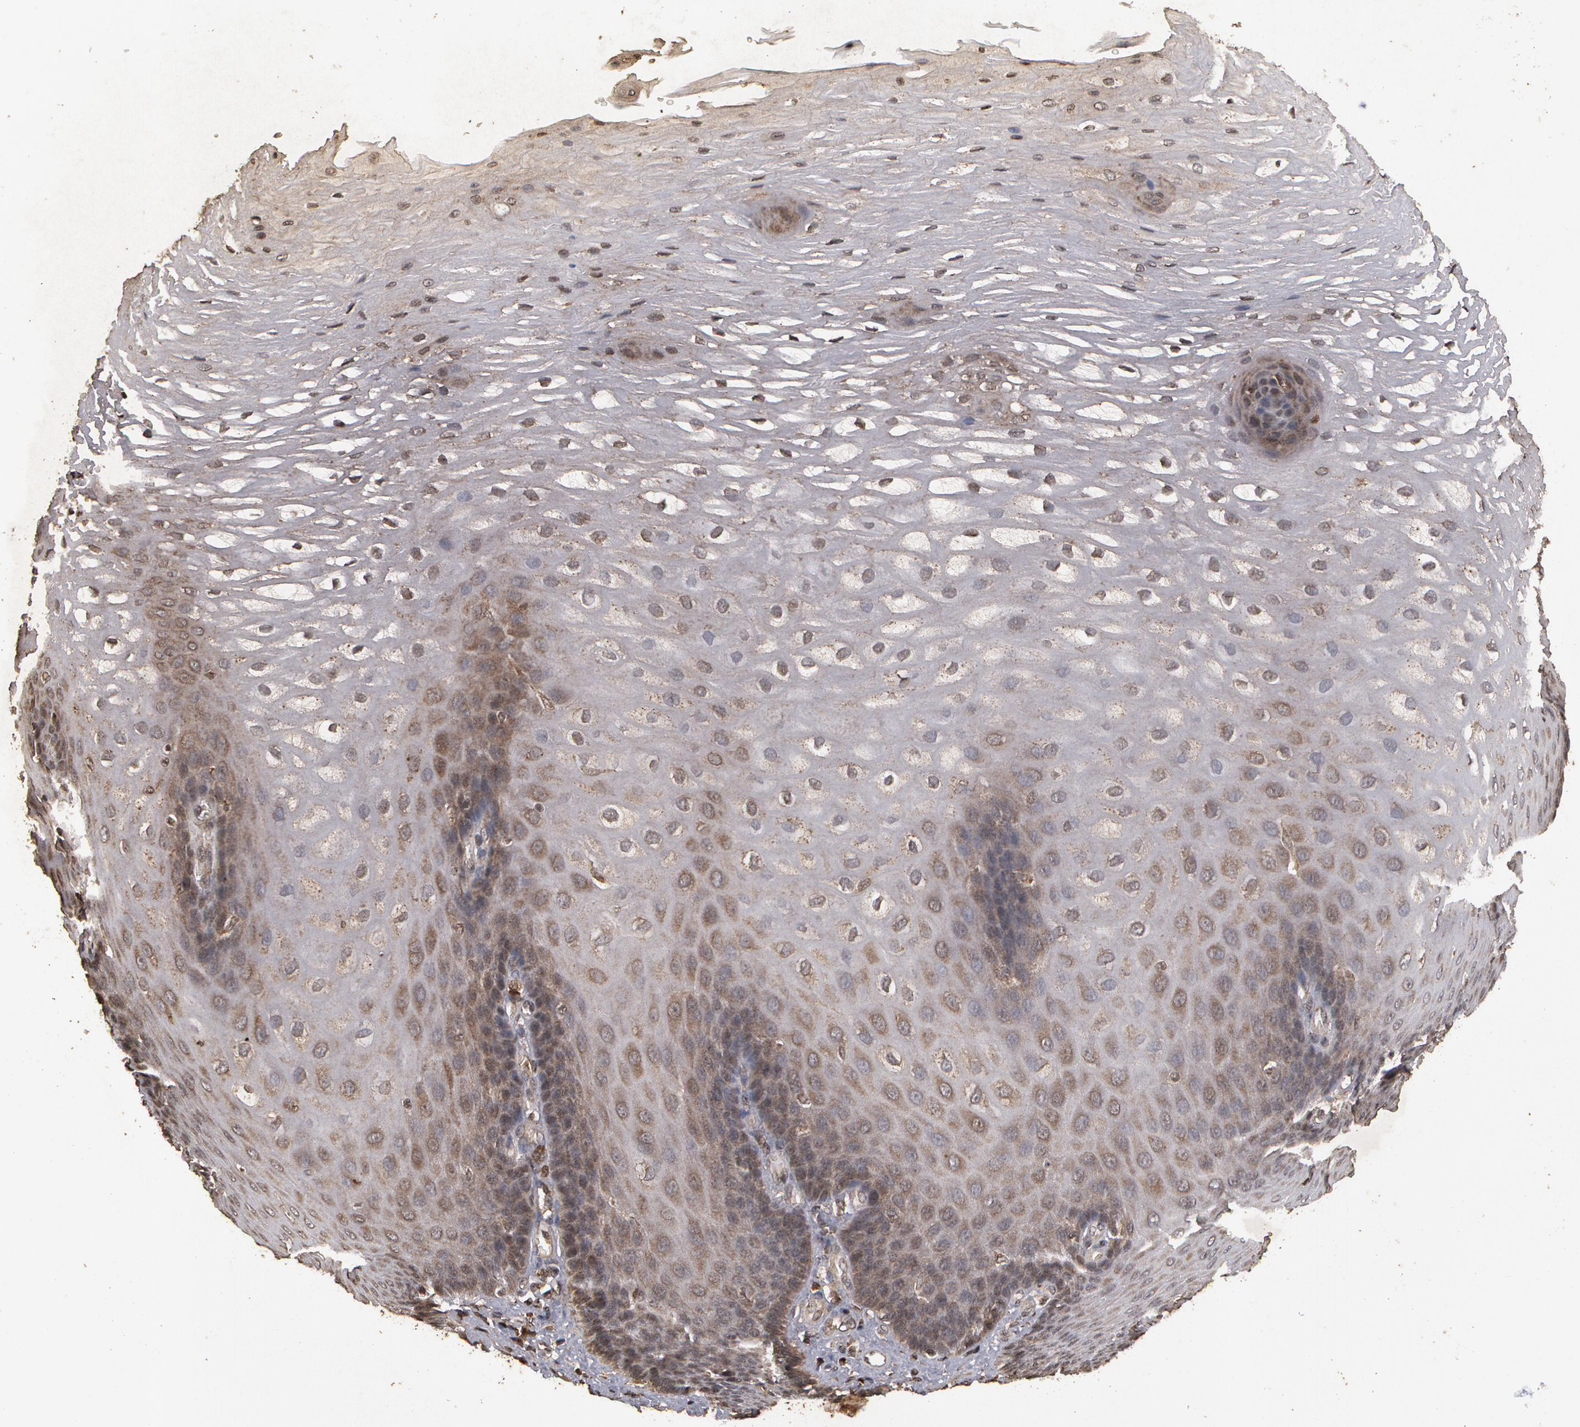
{"staining": {"intensity": "negative", "quantity": "none", "location": "none"}, "tissue": "esophagus", "cell_type": "Squamous epithelial cells", "image_type": "normal", "snomed": [{"axis": "morphology", "description": "Normal tissue, NOS"}, {"axis": "morphology", "description": "Adenocarcinoma, NOS"}, {"axis": "topography", "description": "Esophagus"}, {"axis": "topography", "description": "Stomach"}], "caption": "Immunohistochemistry histopathology image of benign esophagus stained for a protein (brown), which demonstrates no staining in squamous epithelial cells.", "gene": "CALR", "patient": {"sex": "male", "age": 62}}